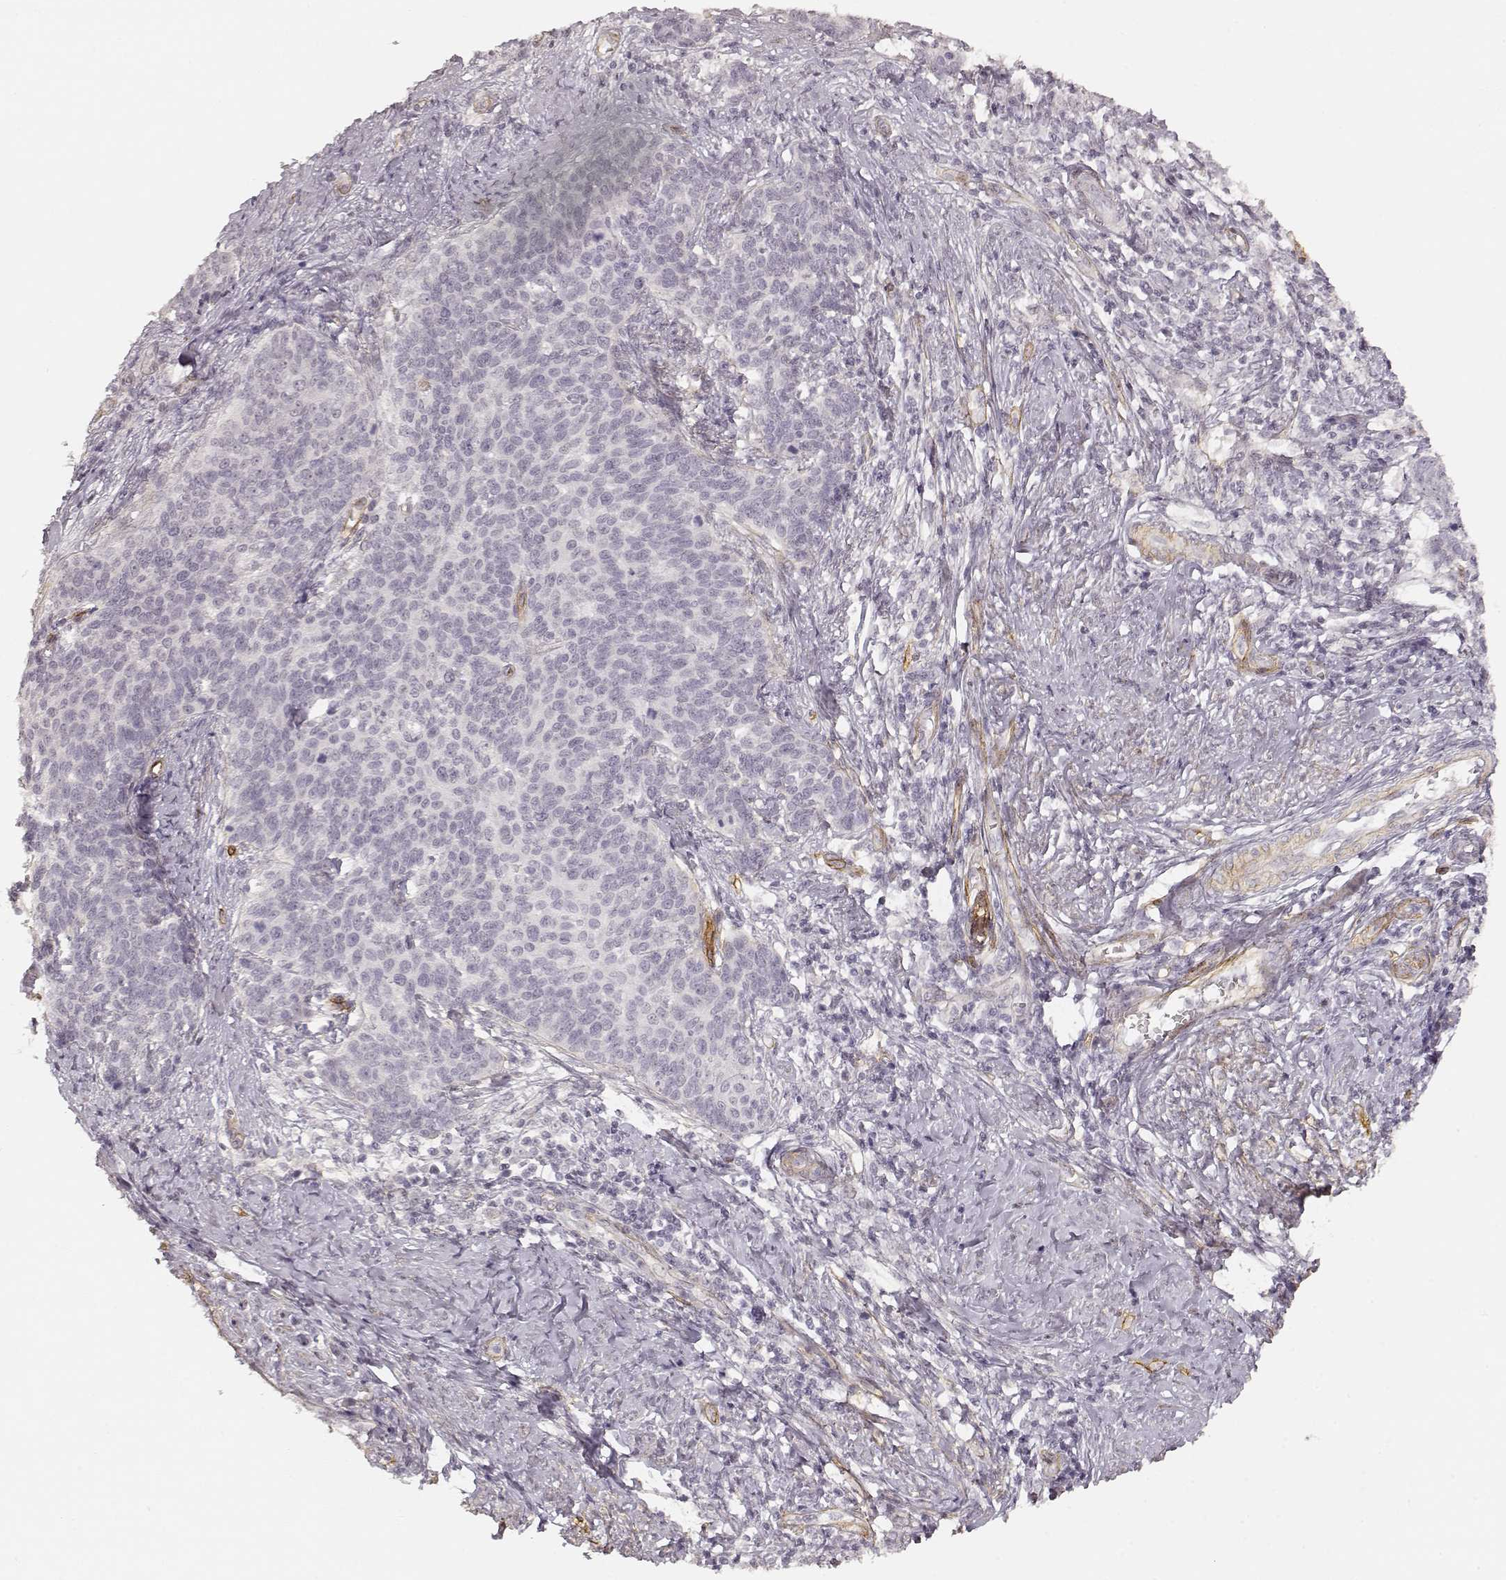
{"staining": {"intensity": "negative", "quantity": "none", "location": "none"}, "tissue": "cervical cancer", "cell_type": "Tumor cells", "image_type": "cancer", "snomed": [{"axis": "morphology", "description": "Squamous cell carcinoma, NOS"}, {"axis": "topography", "description": "Cervix"}], "caption": "Immunohistochemistry (IHC) of cervical squamous cell carcinoma displays no positivity in tumor cells. (Immunohistochemistry (IHC), brightfield microscopy, high magnification).", "gene": "LAMA4", "patient": {"sex": "female", "age": 39}}